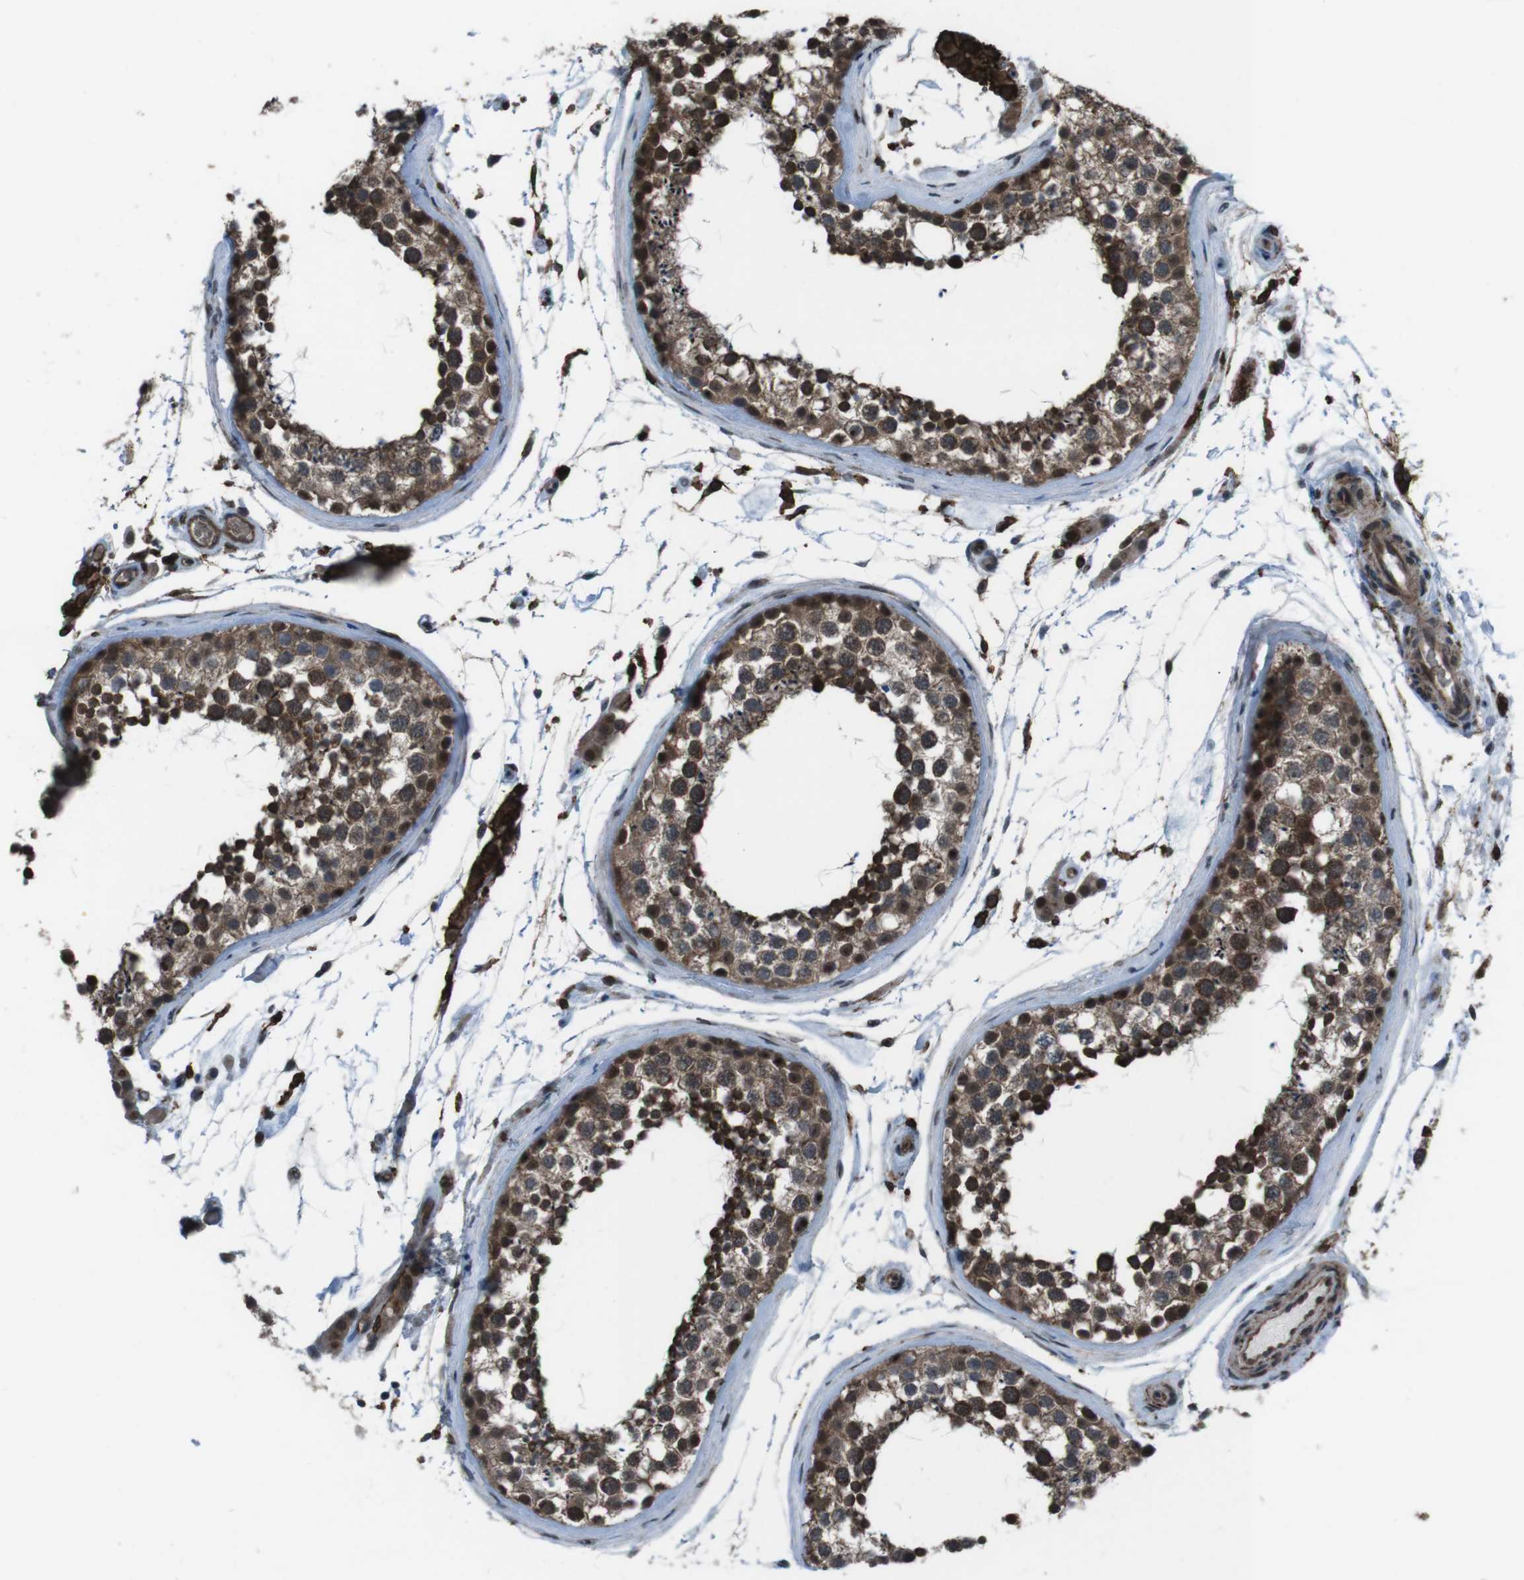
{"staining": {"intensity": "strong", "quantity": ">75%", "location": "cytoplasmic/membranous,nuclear"}, "tissue": "testis", "cell_type": "Cells in seminiferous ducts", "image_type": "normal", "snomed": [{"axis": "morphology", "description": "Normal tissue, NOS"}, {"axis": "topography", "description": "Testis"}], "caption": "A brown stain highlights strong cytoplasmic/membranous,nuclear expression of a protein in cells in seminiferous ducts of benign human testis. Nuclei are stained in blue.", "gene": "GDF10", "patient": {"sex": "male", "age": 46}}